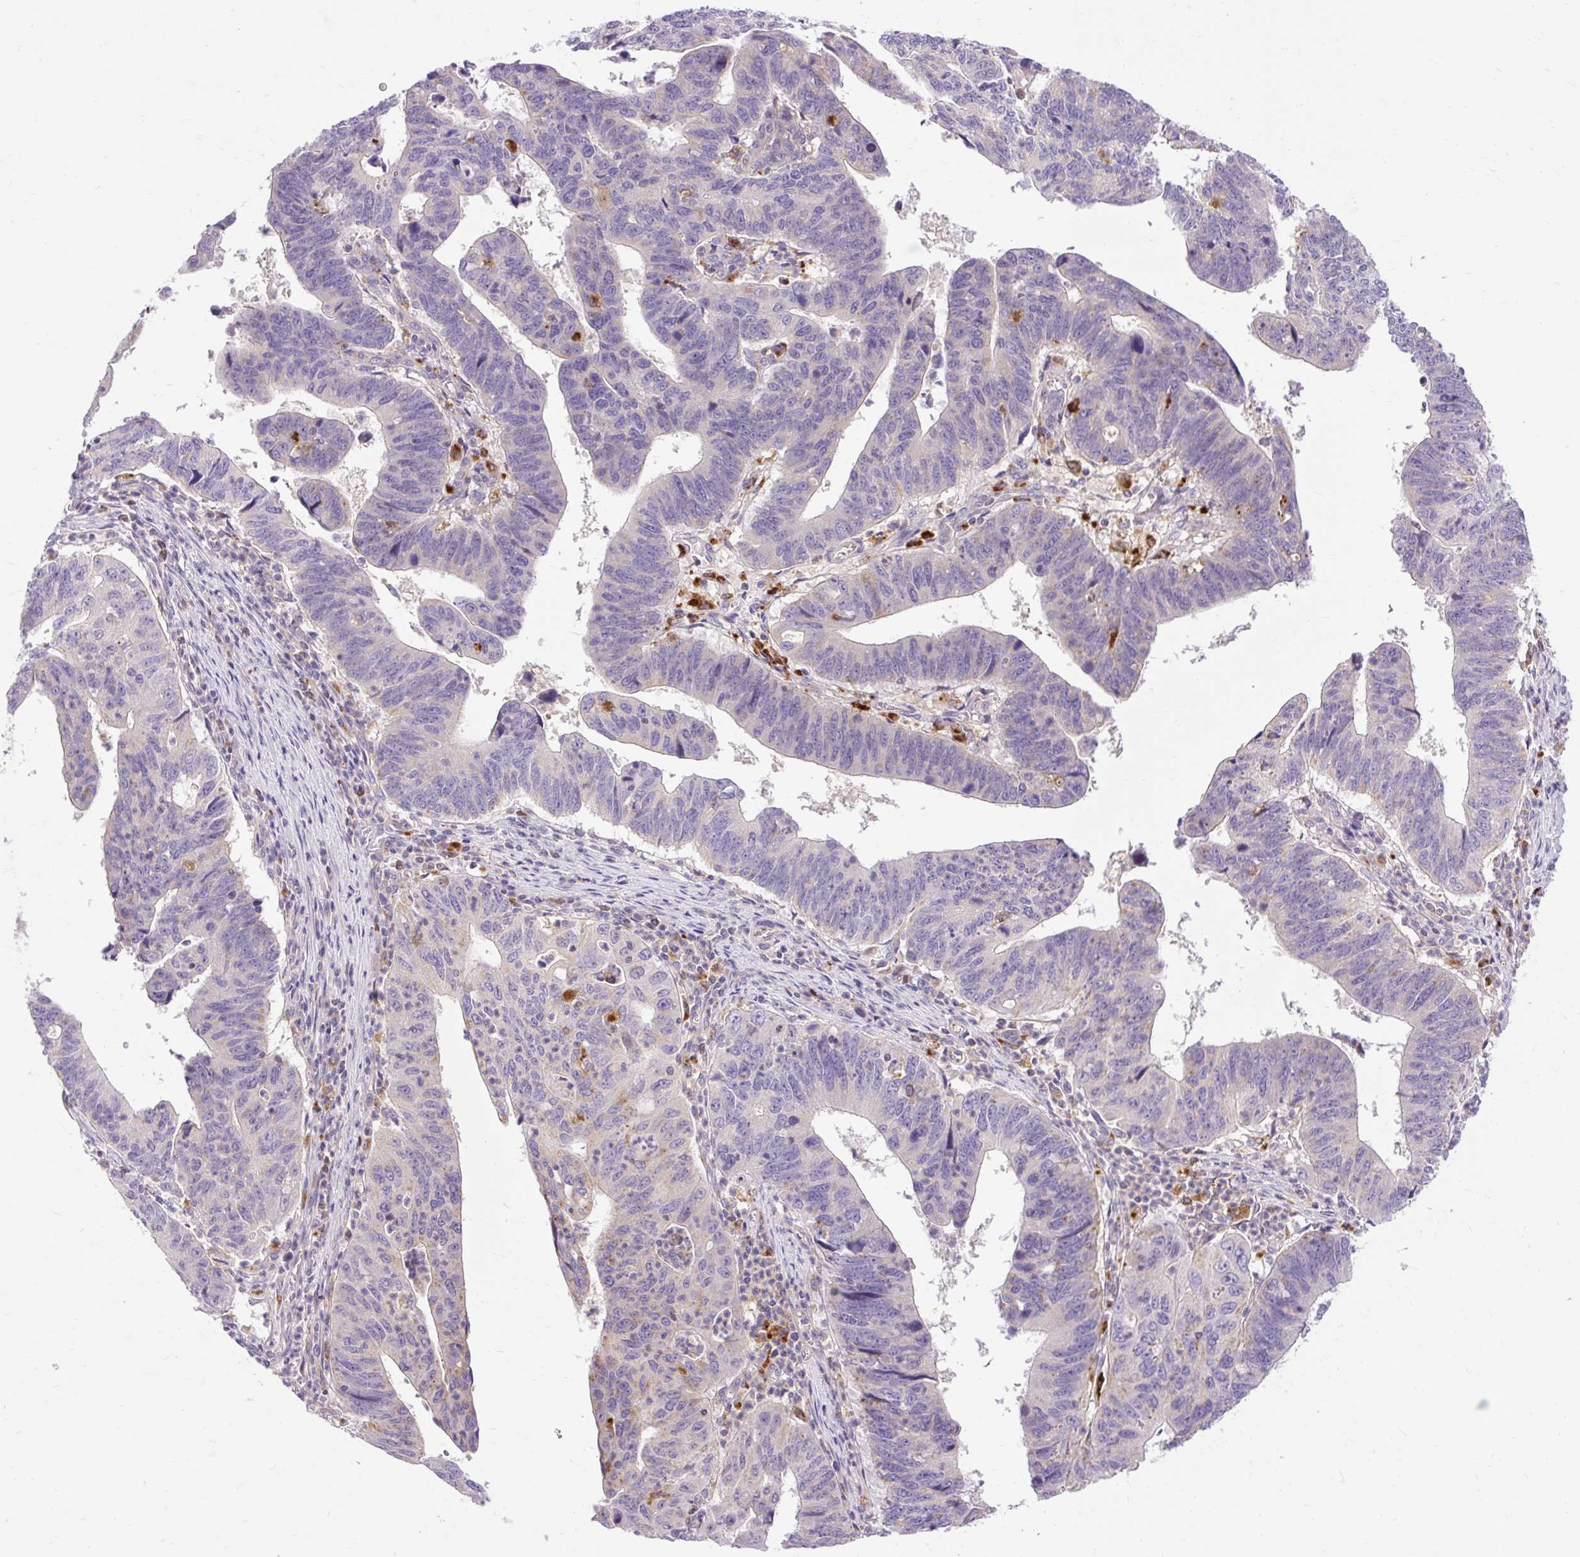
{"staining": {"intensity": "negative", "quantity": "none", "location": "none"}, "tissue": "stomach cancer", "cell_type": "Tumor cells", "image_type": "cancer", "snomed": [{"axis": "morphology", "description": "Adenocarcinoma, NOS"}, {"axis": "topography", "description": "Stomach"}], "caption": "DAB immunohistochemical staining of human stomach cancer (adenocarcinoma) shows no significant expression in tumor cells.", "gene": "HEXB", "patient": {"sex": "male", "age": 59}}